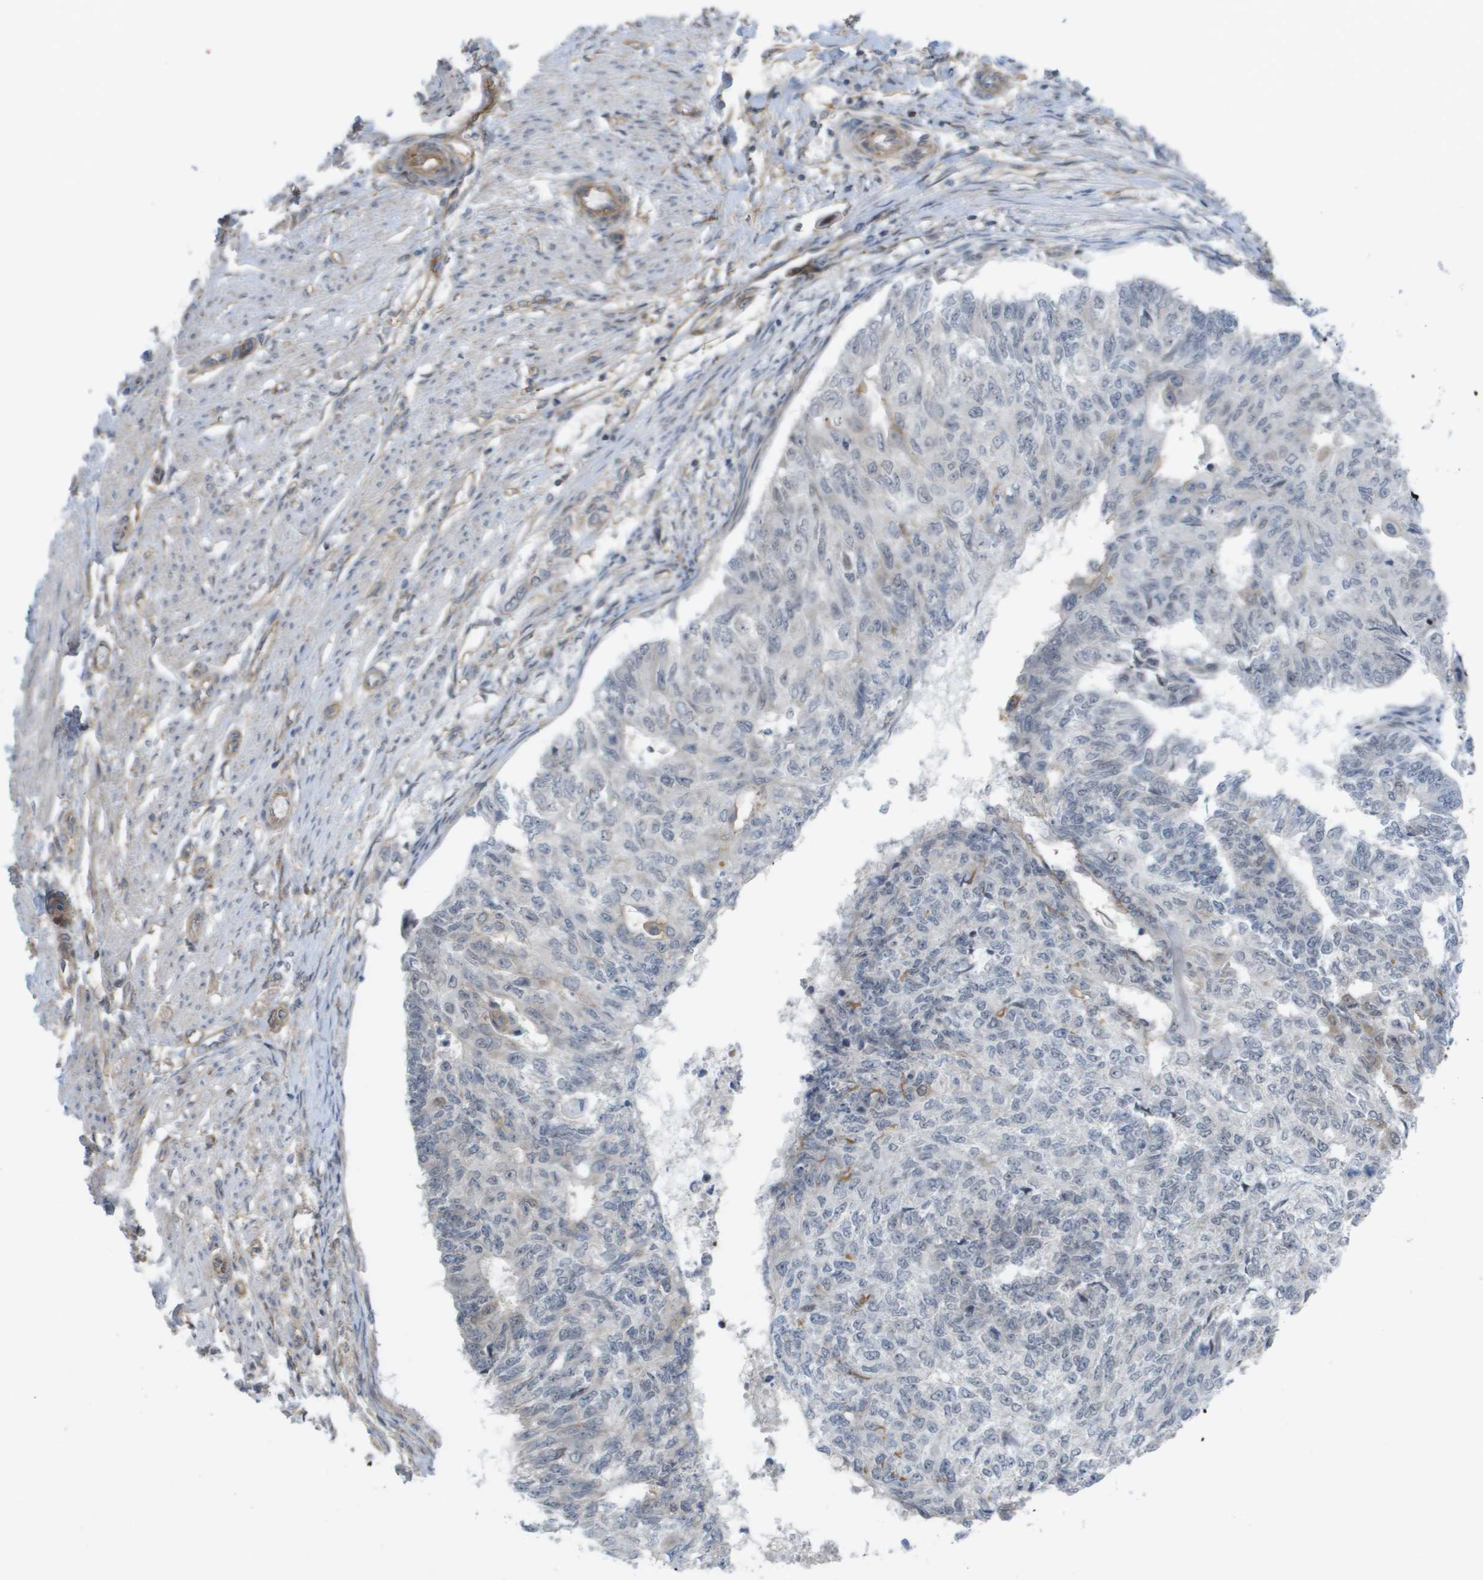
{"staining": {"intensity": "negative", "quantity": "none", "location": "none"}, "tissue": "endometrial cancer", "cell_type": "Tumor cells", "image_type": "cancer", "snomed": [{"axis": "morphology", "description": "Adenocarcinoma, NOS"}, {"axis": "topography", "description": "Endometrium"}], "caption": "Immunohistochemistry micrograph of neoplastic tissue: endometrial adenocarcinoma stained with DAB demonstrates no significant protein staining in tumor cells. Nuclei are stained in blue.", "gene": "MTARC2", "patient": {"sex": "female", "age": 32}}